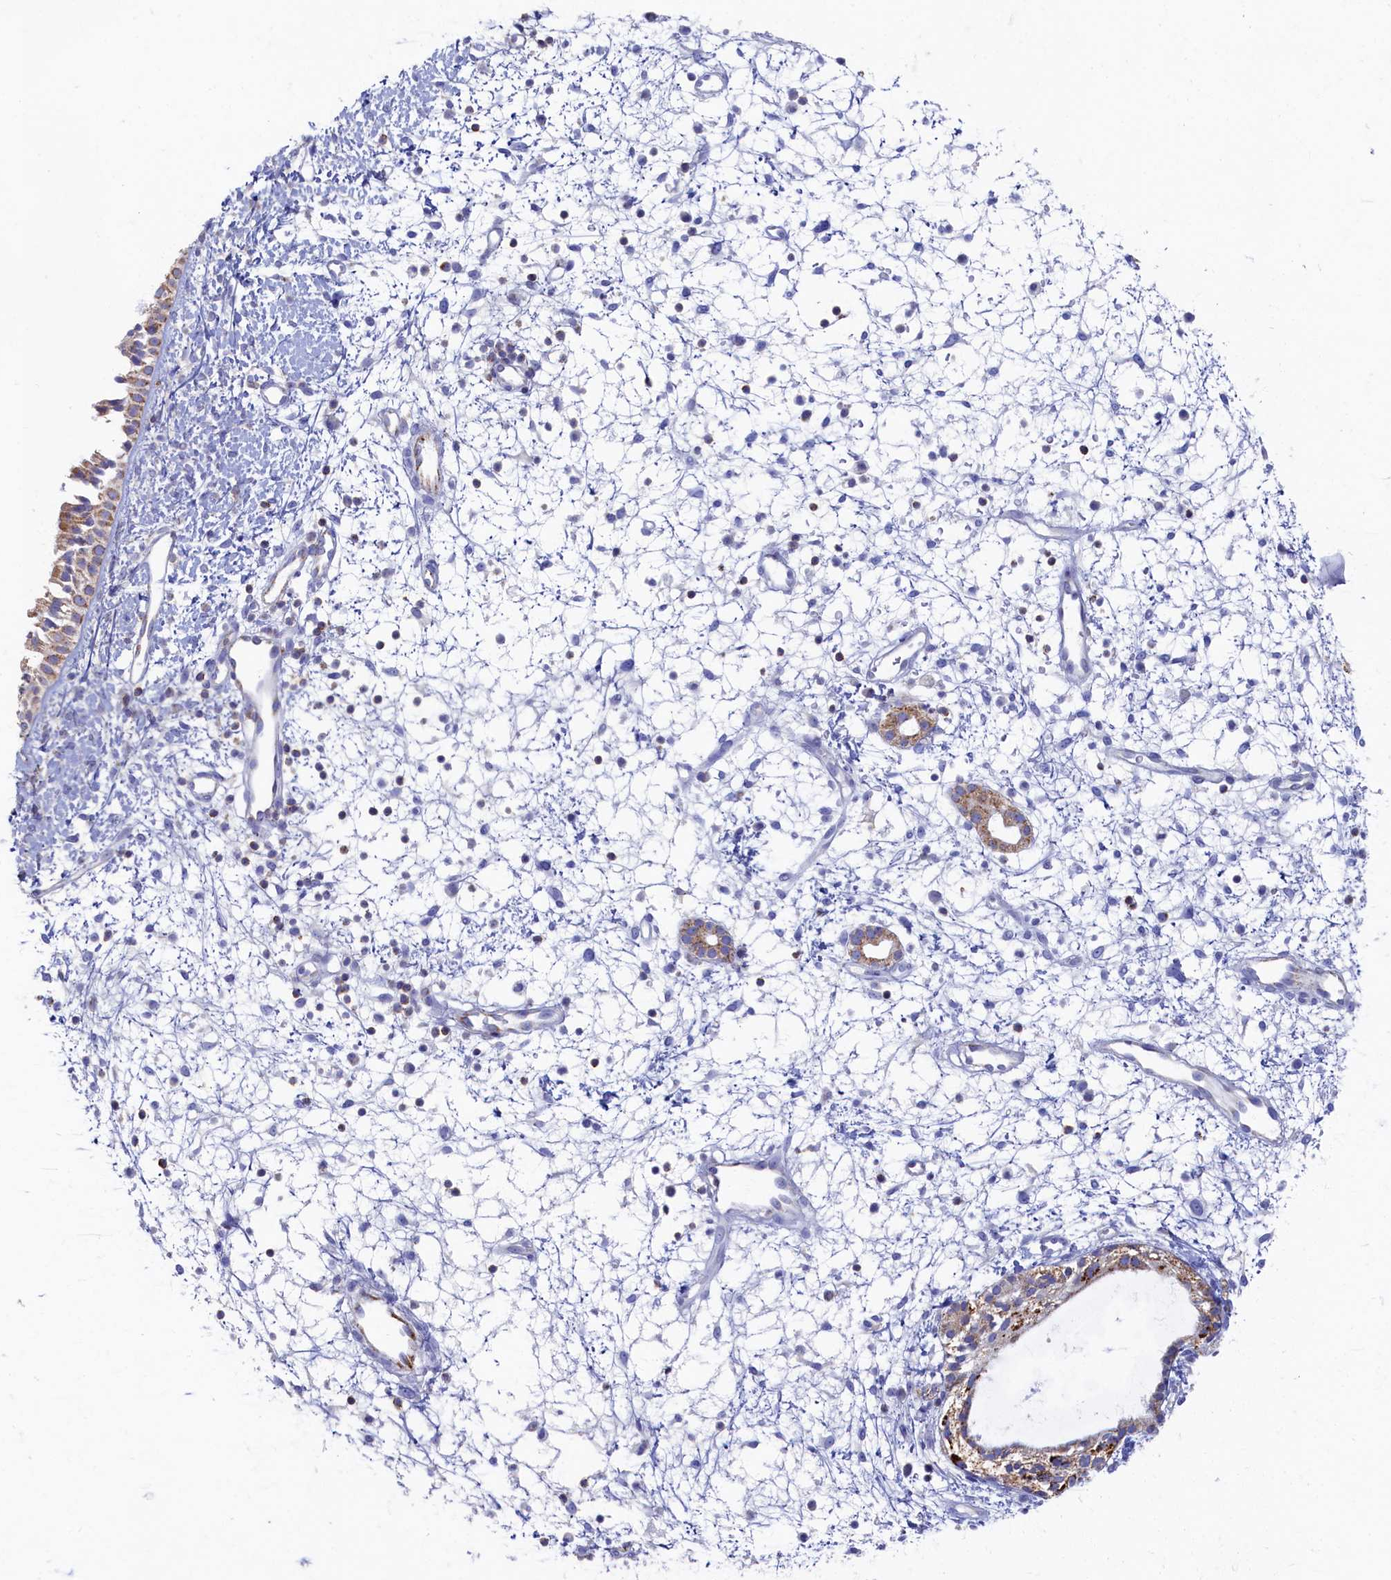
{"staining": {"intensity": "weak", "quantity": ">75%", "location": "cytoplasmic/membranous"}, "tissue": "nasopharynx", "cell_type": "Respiratory epithelial cells", "image_type": "normal", "snomed": [{"axis": "morphology", "description": "Normal tissue, NOS"}, {"axis": "topography", "description": "Nasopharynx"}], "caption": "Nasopharynx stained with immunohistochemistry (IHC) shows weak cytoplasmic/membranous expression in about >75% of respiratory epithelial cells. (DAB IHC, brown staining for protein, blue staining for nuclei).", "gene": "OCIAD2", "patient": {"sex": "male", "age": 22}}